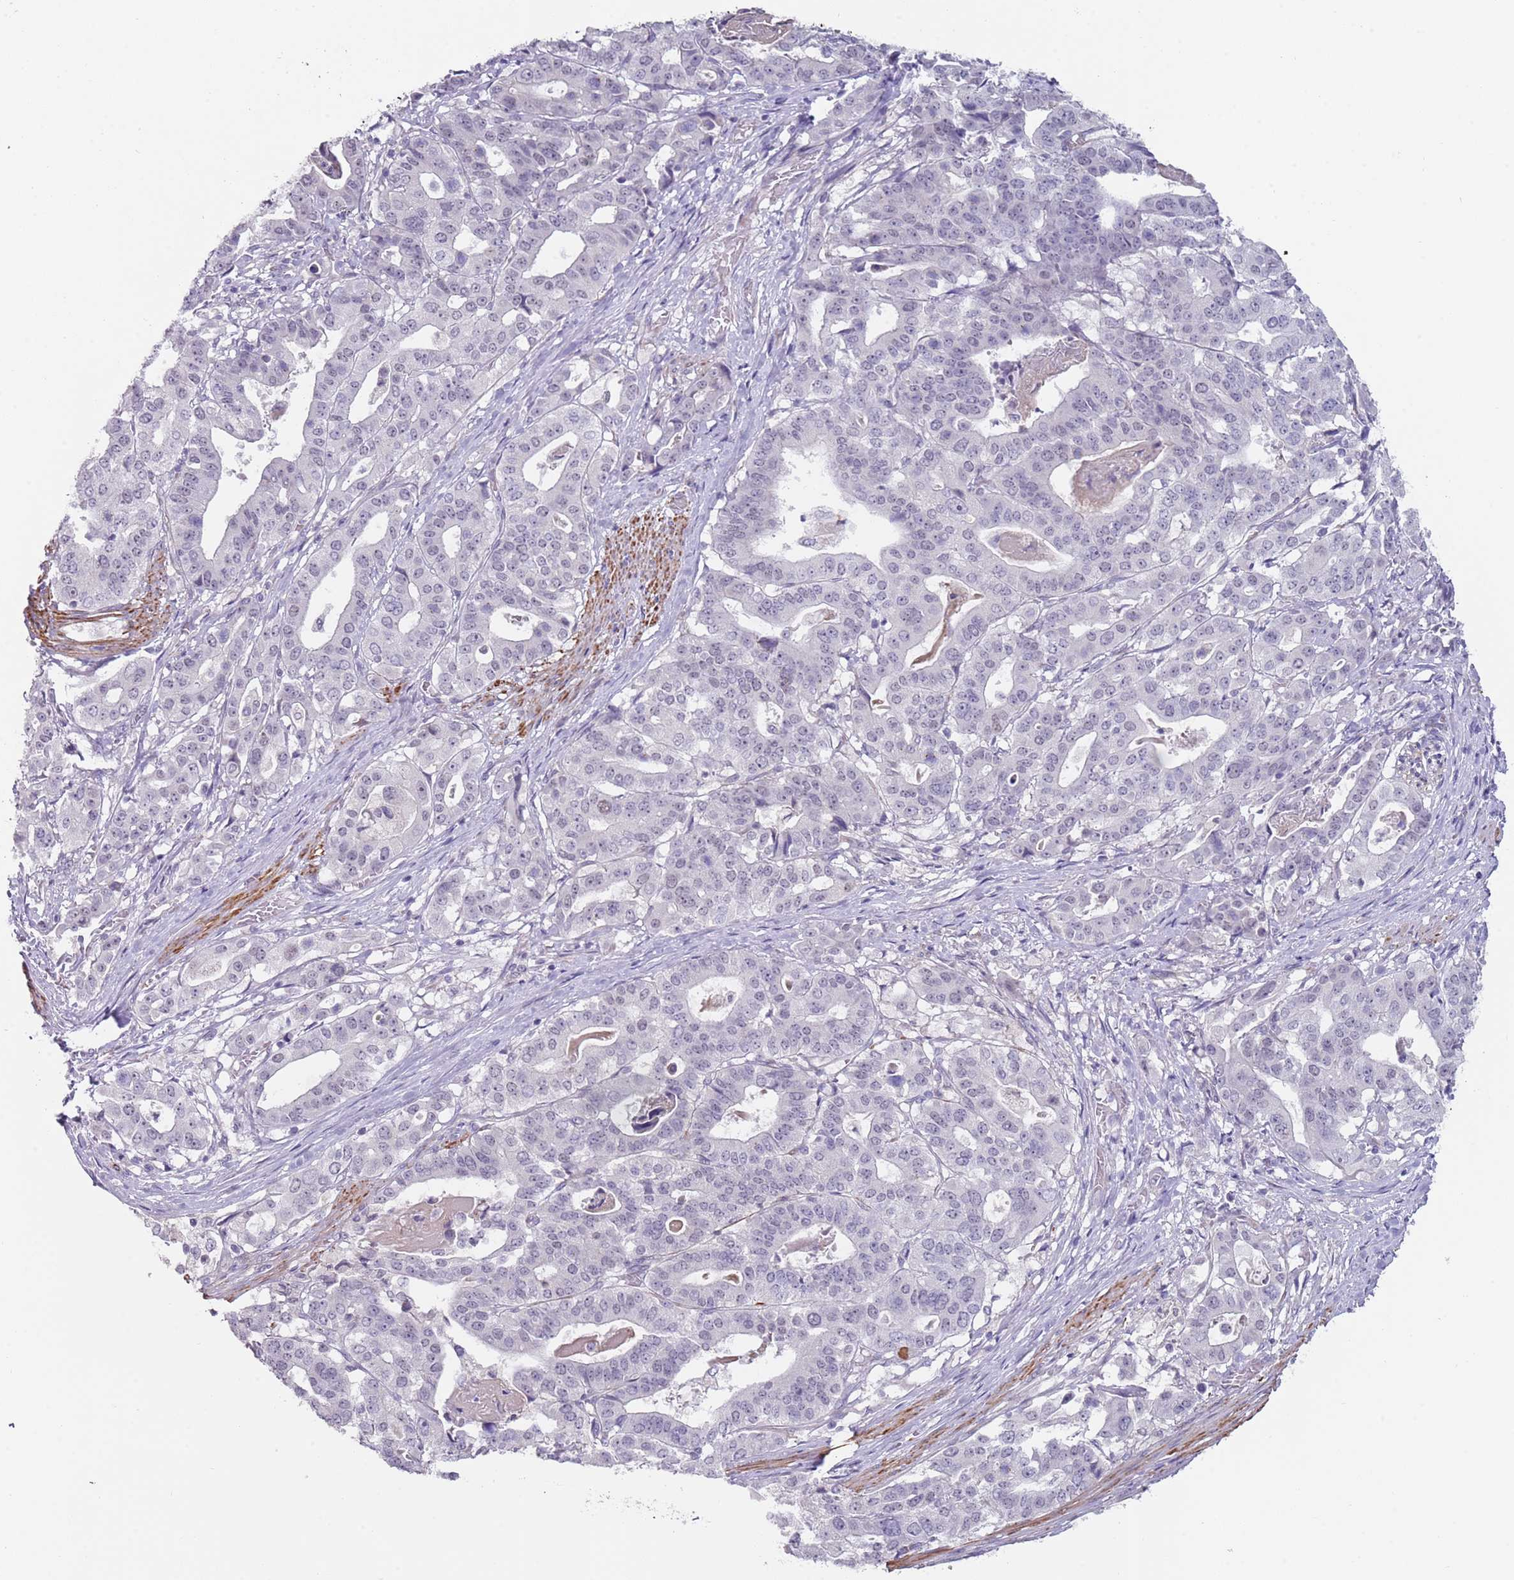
{"staining": {"intensity": "negative", "quantity": "none", "location": "none"}, "tissue": "stomach cancer", "cell_type": "Tumor cells", "image_type": "cancer", "snomed": [{"axis": "morphology", "description": "Adenocarcinoma, NOS"}, {"axis": "topography", "description": "Stomach"}], "caption": "Immunohistochemical staining of stomach cancer reveals no significant positivity in tumor cells.", "gene": "NBPF3", "patient": {"sex": "male", "age": 48}}